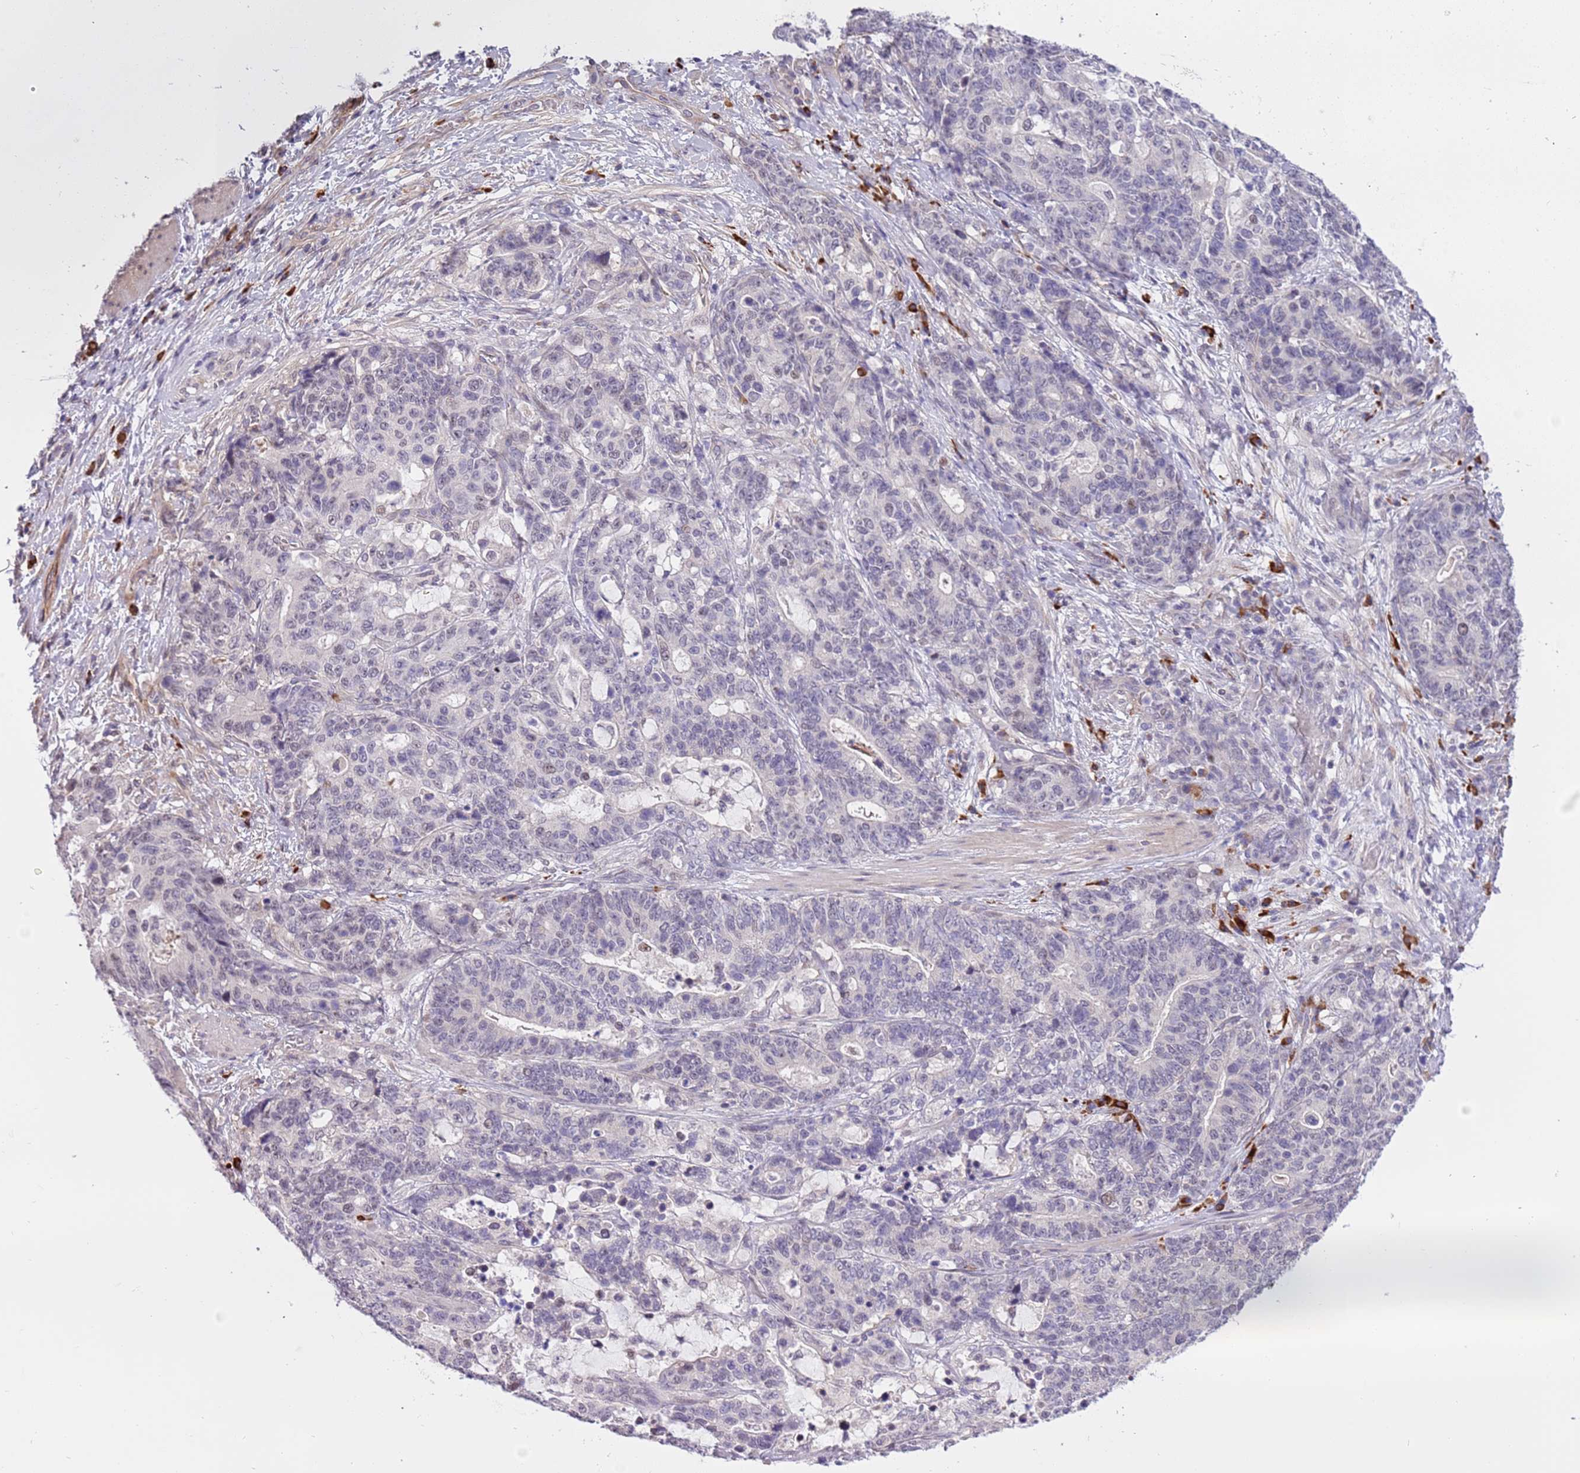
{"staining": {"intensity": "negative", "quantity": "none", "location": "none"}, "tissue": "stomach cancer", "cell_type": "Tumor cells", "image_type": "cancer", "snomed": [{"axis": "morphology", "description": "Normal tissue, NOS"}, {"axis": "morphology", "description": "Adenocarcinoma, NOS"}, {"axis": "topography", "description": "Stomach"}], "caption": "The histopathology image reveals no staining of tumor cells in stomach cancer. (DAB (3,3'-diaminobenzidine) IHC visualized using brightfield microscopy, high magnification).", "gene": "MAGEF1", "patient": {"sex": "female", "age": 64}}